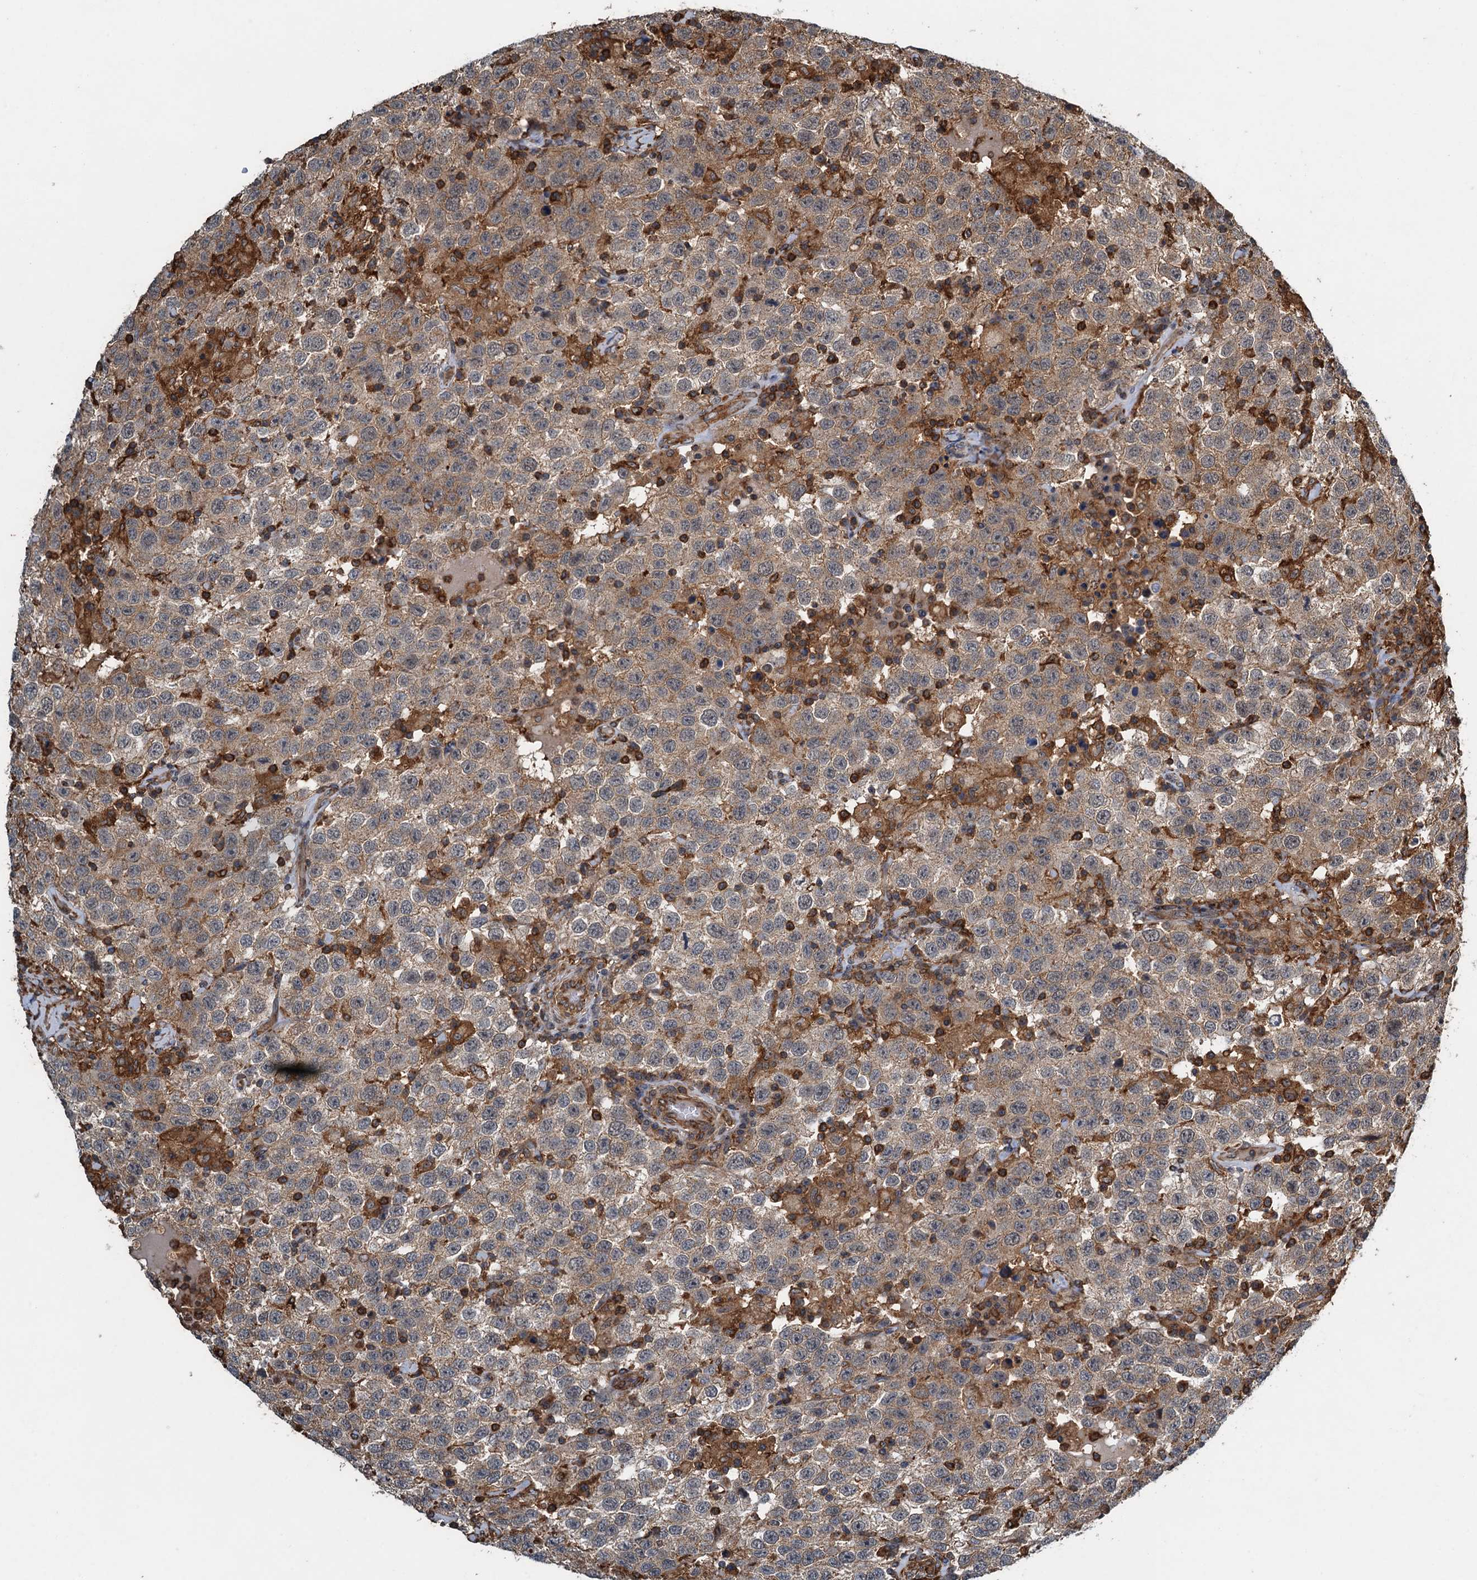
{"staining": {"intensity": "moderate", "quantity": ">75%", "location": "cytoplasmic/membranous"}, "tissue": "testis cancer", "cell_type": "Tumor cells", "image_type": "cancer", "snomed": [{"axis": "morphology", "description": "Seminoma, NOS"}, {"axis": "topography", "description": "Testis"}], "caption": "IHC histopathology image of human testis seminoma stained for a protein (brown), which demonstrates medium levels of moderate cytoplasmic/membranous expression in approximately >75% of tumor cells.", "gene": "WHAMM", "patient": {"sex": "male", "age": 41}}